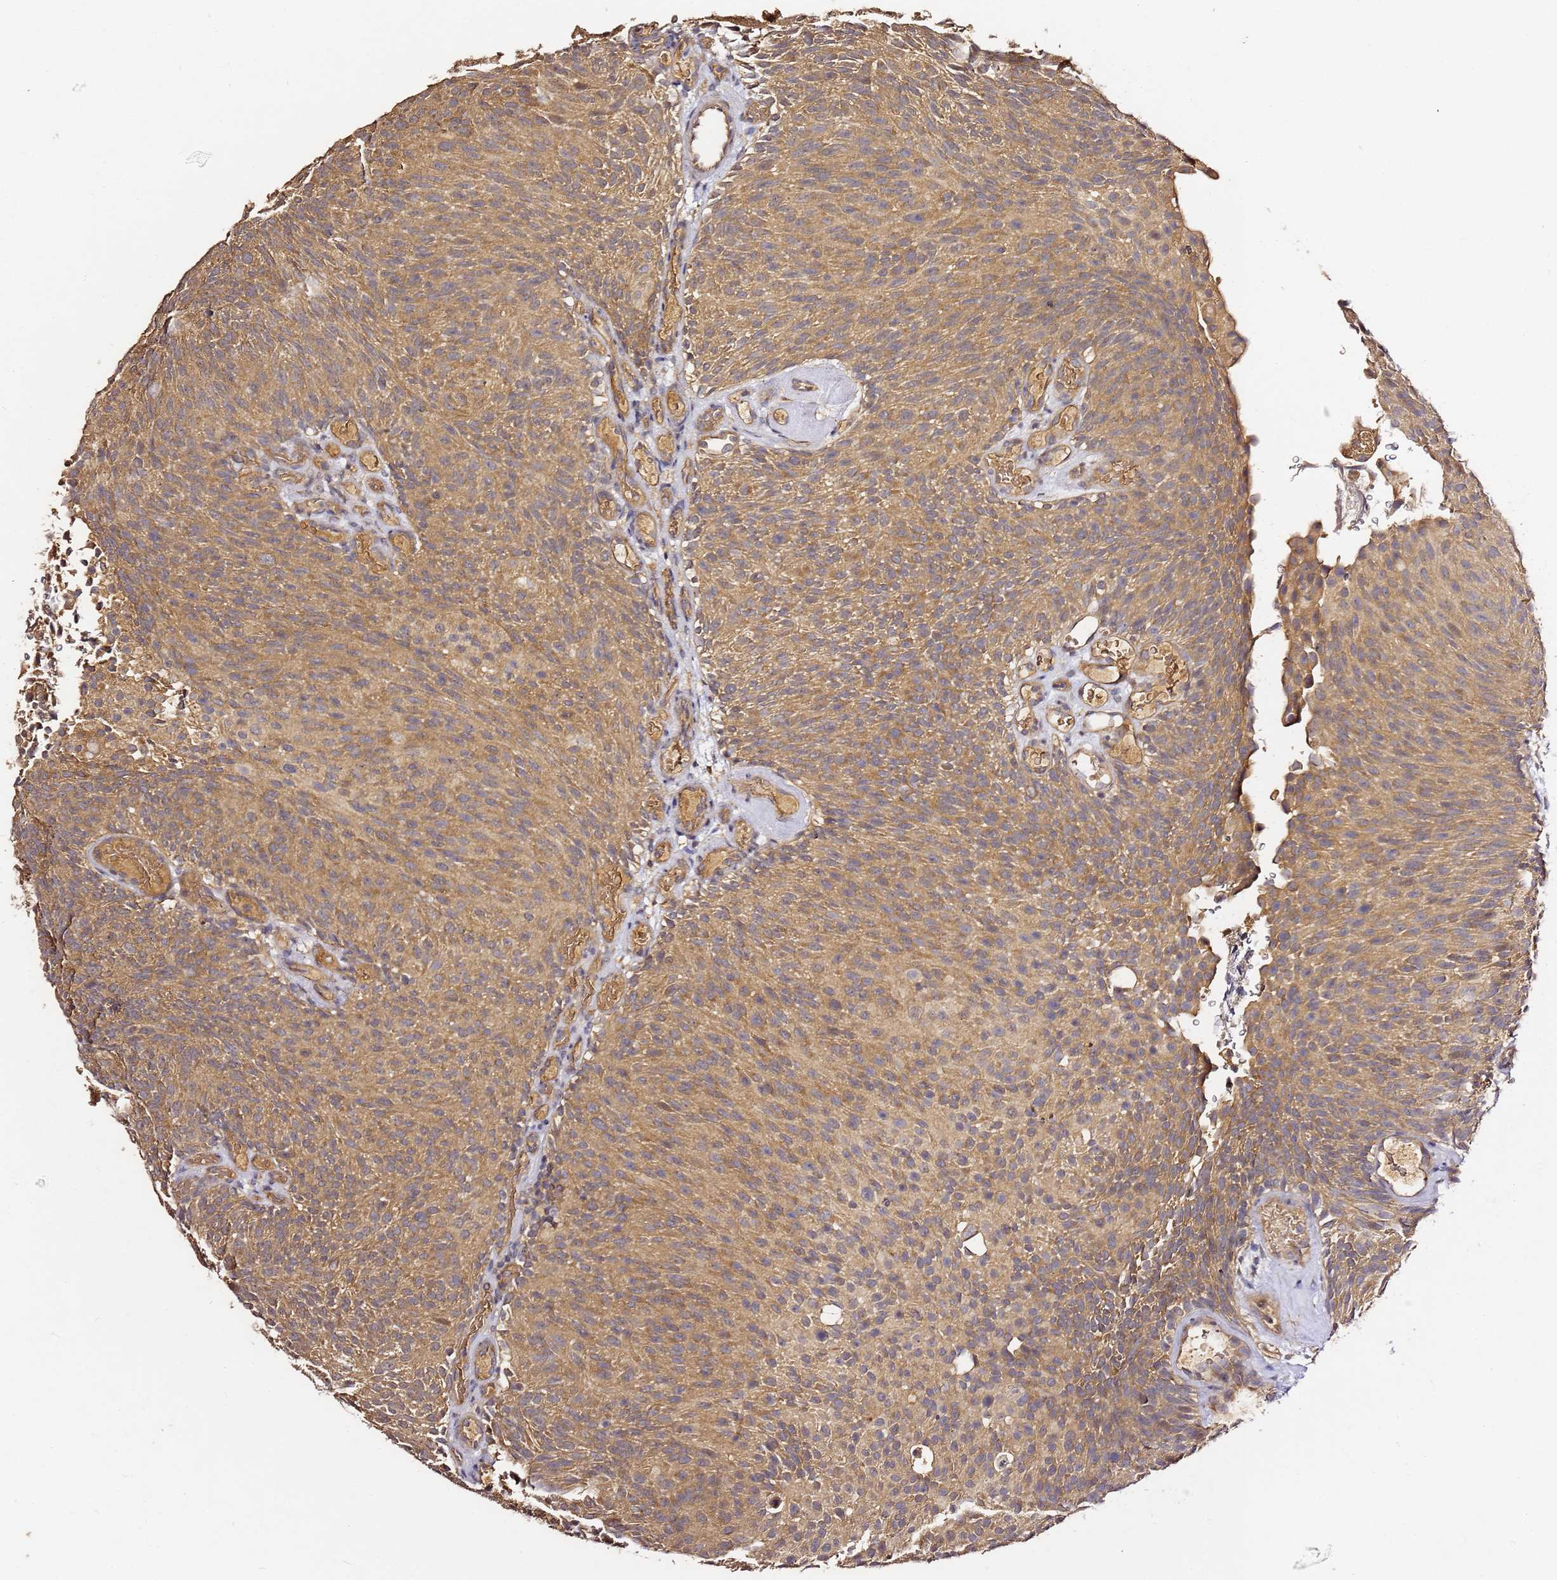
{"staining": {"intensity": "moderate", "quantity": ">75%", "location": "cytoplasmic/membranous"}, "tissue": "urothelial cancer", "cell_type": "Tumor cells", "image_type": "cancer", "snomed": [{"axis": "morphology", "description": "Urothelial carcinoma, Low grade"}, {"axis": "topography", "description": "Urinary bladder"}], "caption": "Urothelial cancer stained for a protein (brown) reveals moderate cytoplasmic/membranous positive staining in about >75% of tumor cells.", "gene": "C6orf136", "patient": {"sex": "male", "age": 78}}